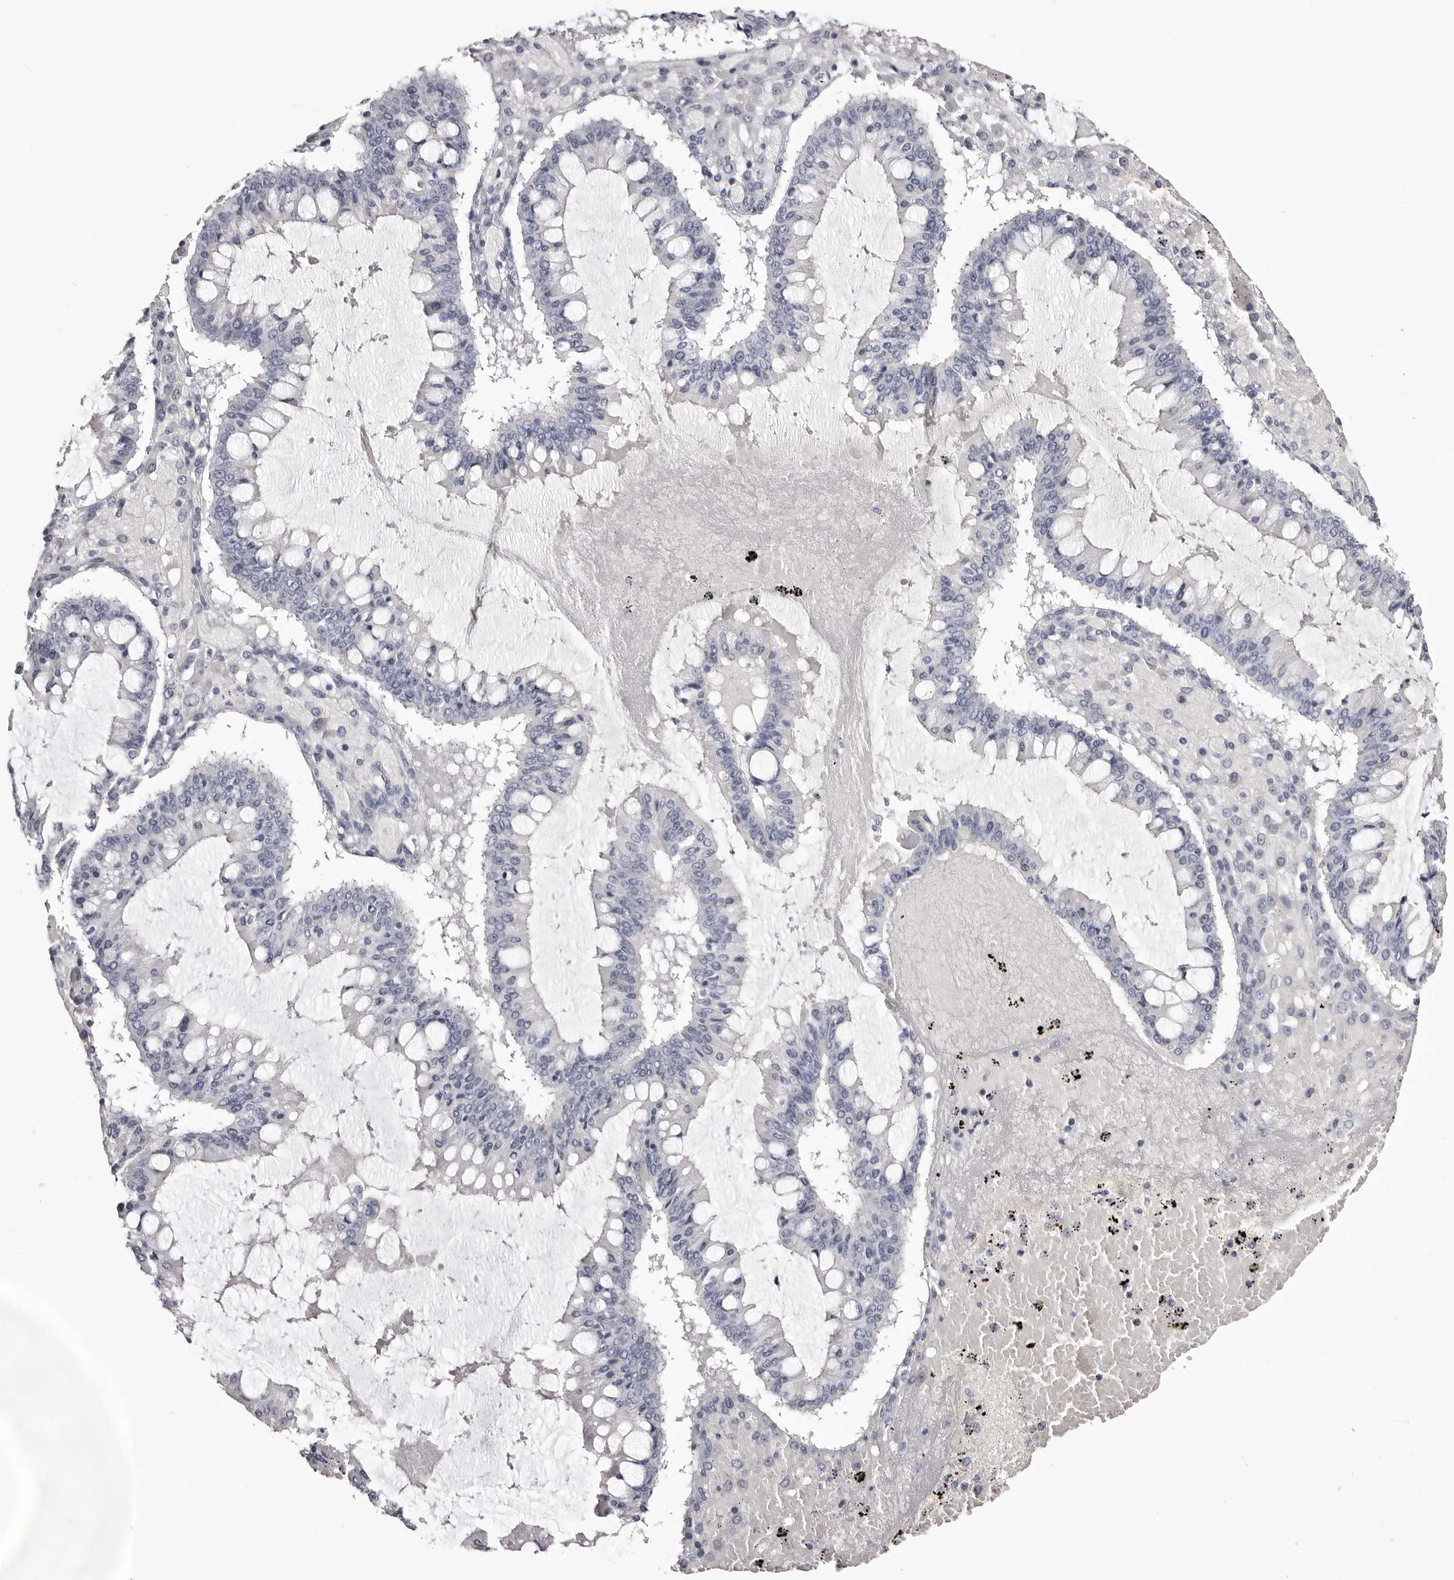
{"staining": {"intensity": "negative", "quantity": "none", "location": "none"}, "tissue": "ovarian cancer", "cell_type": "Tumor cells", "image_type": "cancer", "snomed": [{"axis": "morphology", "description": "Cystadenocarcinoma, mucinous, NOS"}, {"axis": "topography", "description": "Ovary"}], "caption": "Immunohistochemistry (IHC) of human ovarian cancer displays no staining in tumor cells.", "gene": "CA6", "patient": {"sex": "female", "age": 73}}